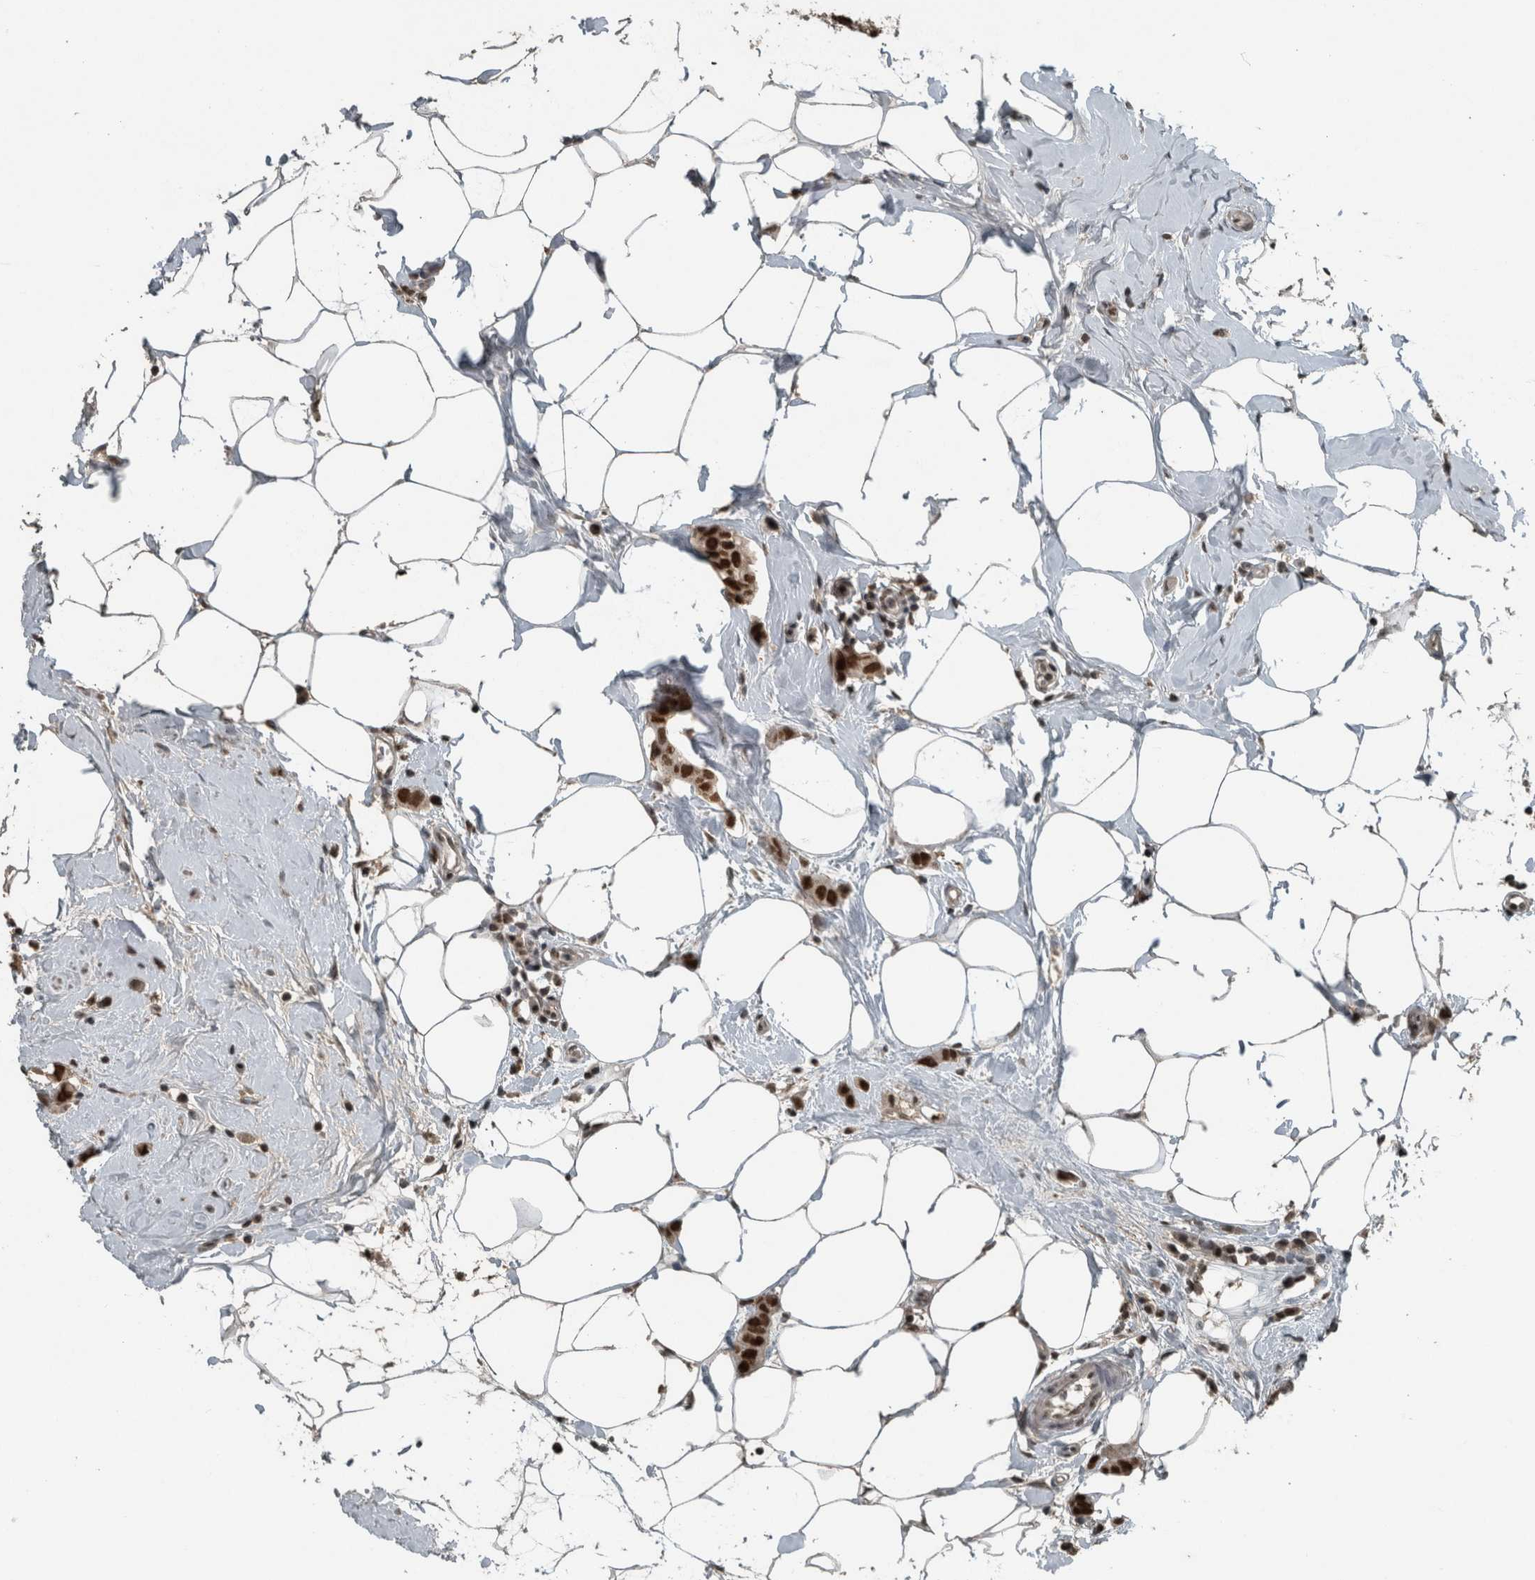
{"staining": {"intensity": "strong", "quantity": ">75%", "location": "nuclear"}, "tissue": "breast cancer", "cell_type": "Tumor cells", "image_type": "cancer", "snomed": [{"axis": "morphology", "description": "Normal tissue, NOS"}, {"axis": "morphology", "description": "Duct carcinoma"}, {"axis": "topography", "description": "Breast"}], "caption": "Immunohistochemical staining of breast infiltrating ductal carcinoma shows strong nuclear protein positivity in approximately >75% of tumor cells.", "gene": "ZNF24", "patient": {"sex": "female", "age": 50}}